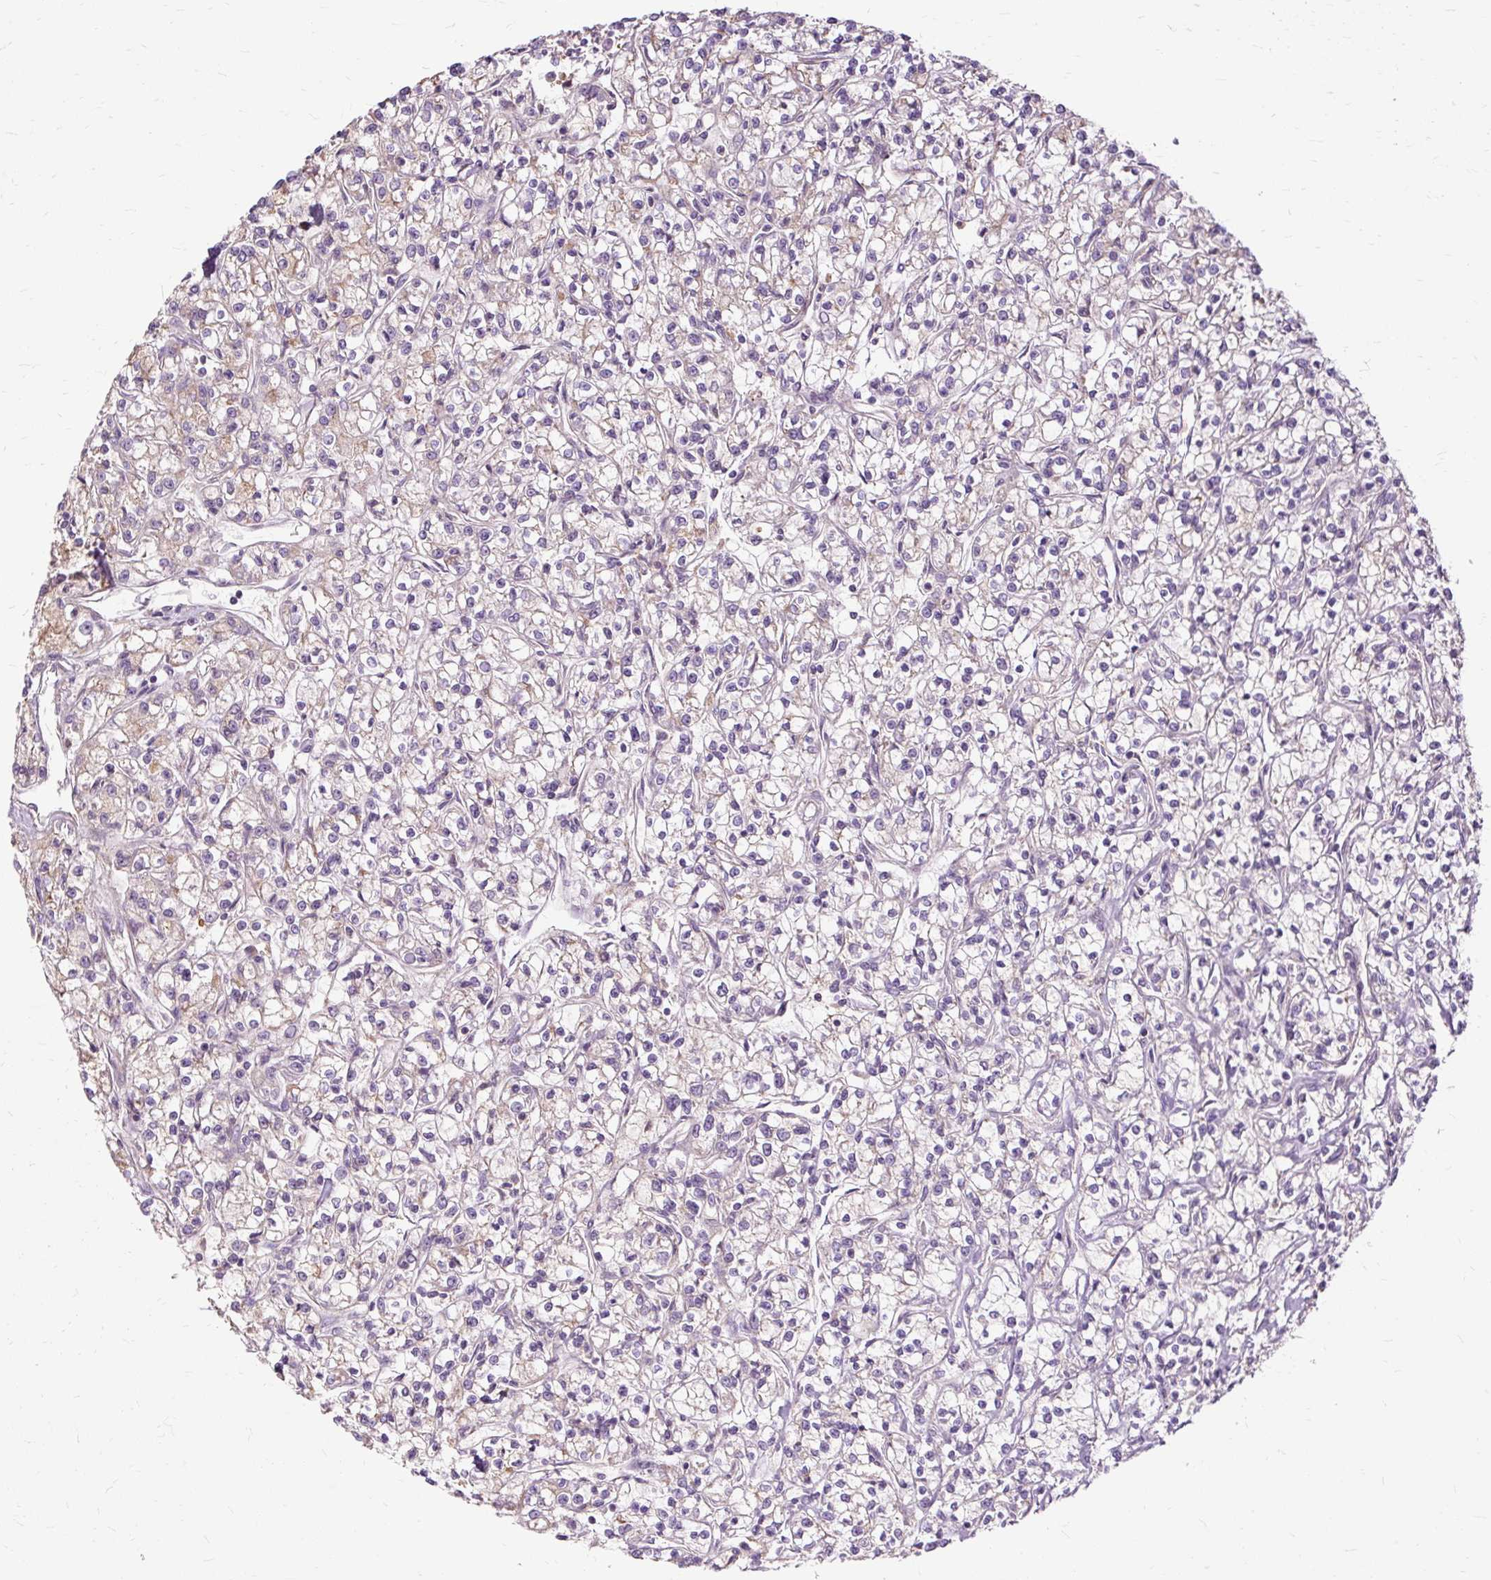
{"staining": {"intensity": "weak", "quantity": "<25%", "location": "cytoplasmic/membranous"}, "tissue": "renal cancer", "cell_type": "Tumor cells", "image_type": "cancer", "snomed": [{"axis": "morphology", "description": "Adenocarcinoma, NOS"}, {"axis": "topography", "description": "Kidney"}], "caption": "The immunohistochemistry image has no significant staining in tumor cells of renal cancer tissue. Brightfield microscopy of immunohistochemistry stained with DAB (brown) and hematoxylin (blue), captured at high magnification.", "gene": "TSPAN8", "patient": {"sex": "female", "age": 59}}